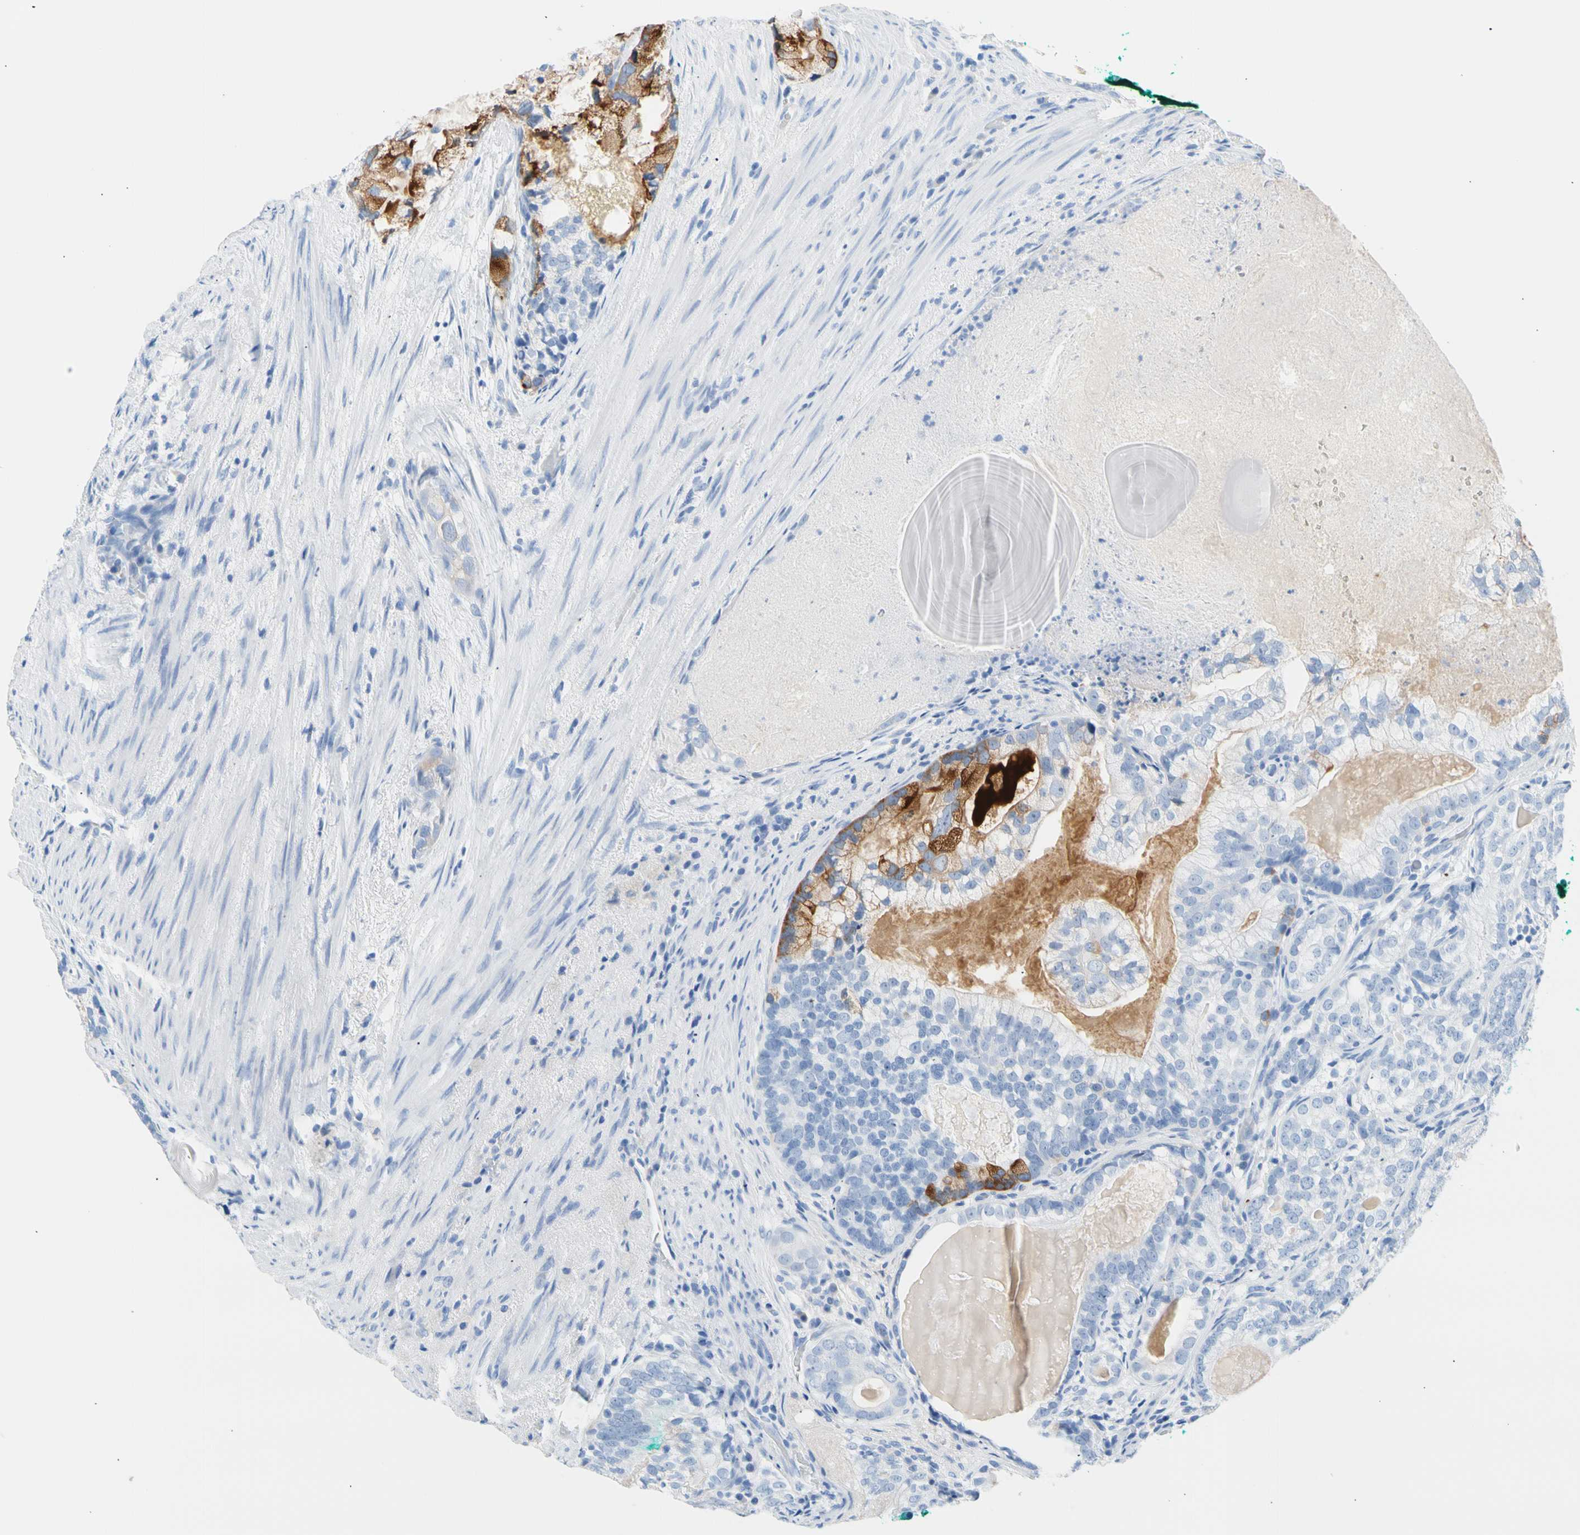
{"staining": {"intensity": "strong", "quantity": "<25%", "location": "cytoplasmic/membranous"}, "tissue": "prostate cancer", "cell_type": "Tumor cells", "image_type": "cancer", "snomed": [{"axis": "morphology", "description": "Adenocarcinoma, High grade"}, {"axis": "topography", "description": "Prostate"}], "caption": "DAB immunohistochemical staining of prostate cancer demonstrates strong cytoplasmic/membranous protein staining in about <25% of tumor cells.", "gene": "CEL", "patient": {"sex": "male", "age": 66}}